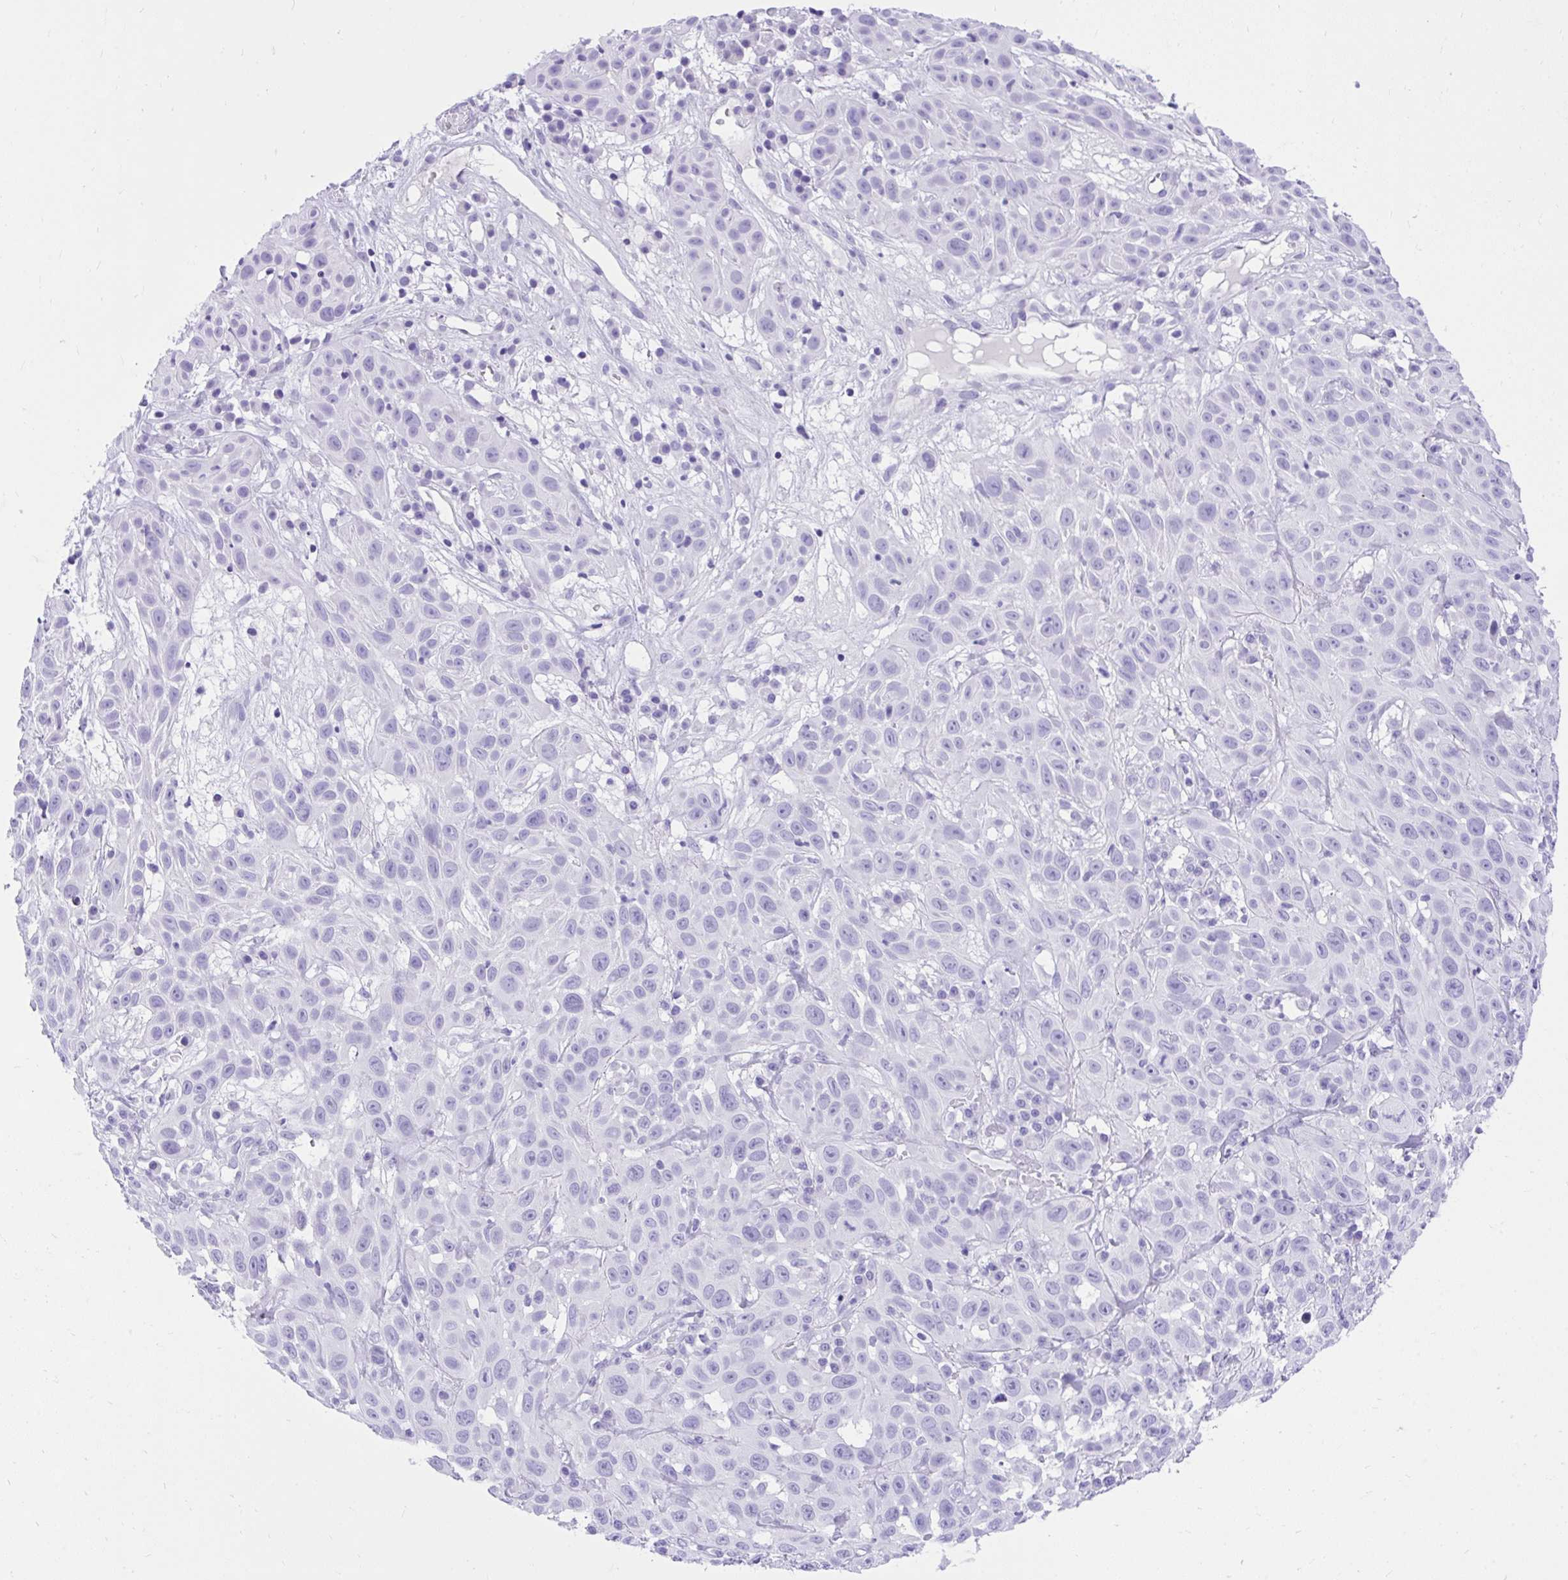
{"staining": {"intensity": "negative", "quantity": "none", "location": "none"}, "tissue": "skin cancer", "cell_type": "Tumor cells", "image_type": "cancer", "snomed": [{"axis": "morphology", "description": "Squamous cell carcinoma, NOS"}, {"axis": "topography", "description": "Skin"}], "caption": "Tumor cells are negative for protein expression in human skin cancer (squamous cell carcinoma).", "gene": "KCNN4", "patient": {"sex": "male", "age": 82}}